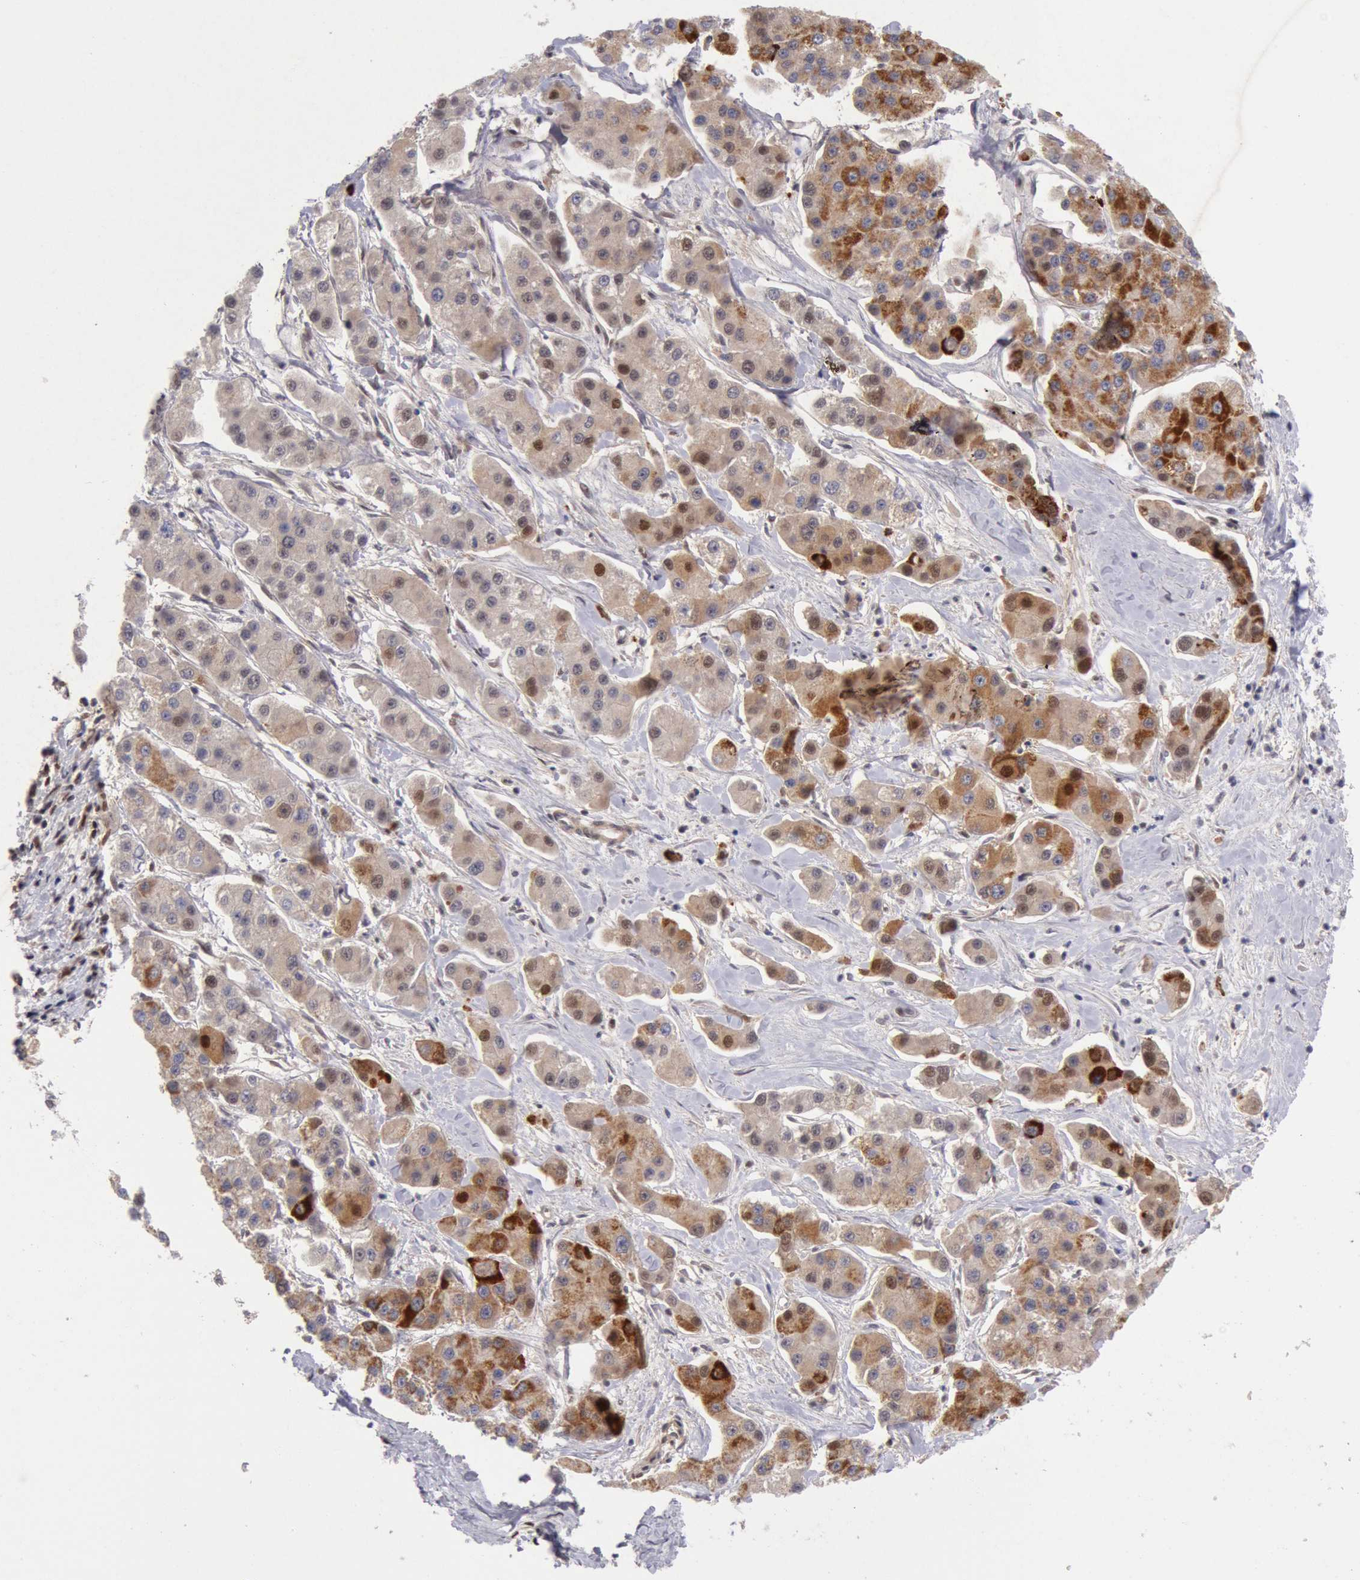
{"staining": {"intensity": "moderate", "quantity": "<25%", "location": "cytoplasmic/membranous,nuclear"}, "tissue": "liver cancer", "cell_type": "Tumor cells", "image_type": "cancer", "snomed": [{"axis": "morphology", "description": "Carcinoma, Hepatocellular, NOS"}, {"axis": "topography", "description": "Liver"}], "caption": "This is a micrograph of immunohistochemistry (IHC) staining of liver cancer (hepatocellular carcinoma), which shows moderate positivity in the cytoplasmic/membranous and nuclear of tumor cells.", "gene": "CDKN2B", "patient": {"sex": "female", "age": 85}}